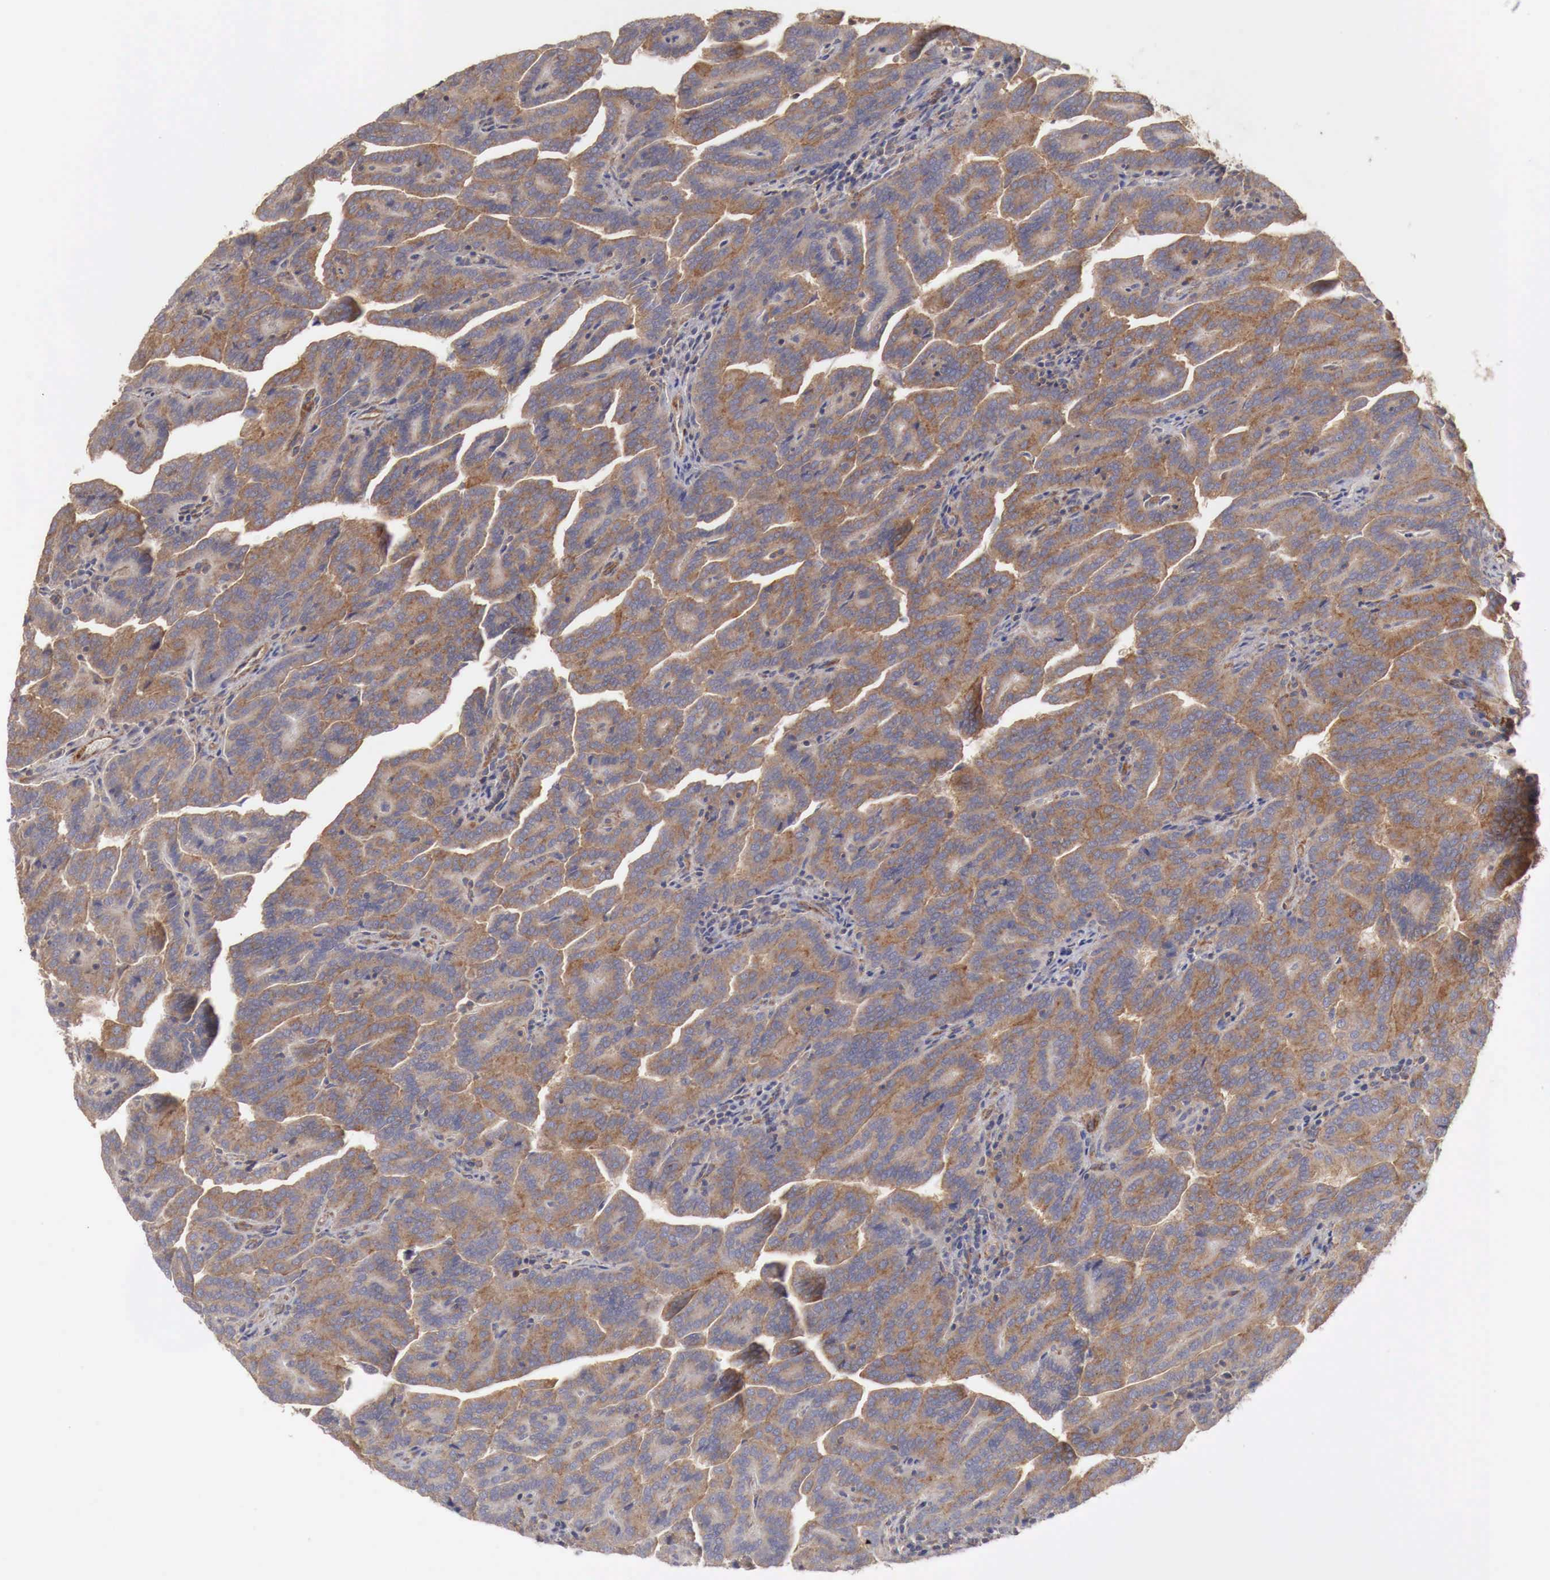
{"staining": {"intensity": "moderate", "quantity": ">75%", "location": "cytoplasmic/membranous"}, "tissue": "renal cancer", "cell_type": "Tumor cells", "image_type": "cancer", "snomed": [{"axis": "morphology", "description": "Adenocarcinoma, NOS"}, {"axis": "topography", "description": "Kidney"}], "caption": "Adenocarcinoma (renal) stained with immunohistochemistry (IHC) reveals moderate cytoplasmic/membranous positivity in about >75% of tumor cells.", "gene": "ARMCX4", "patient": {"sex": "male", "age": 61}}